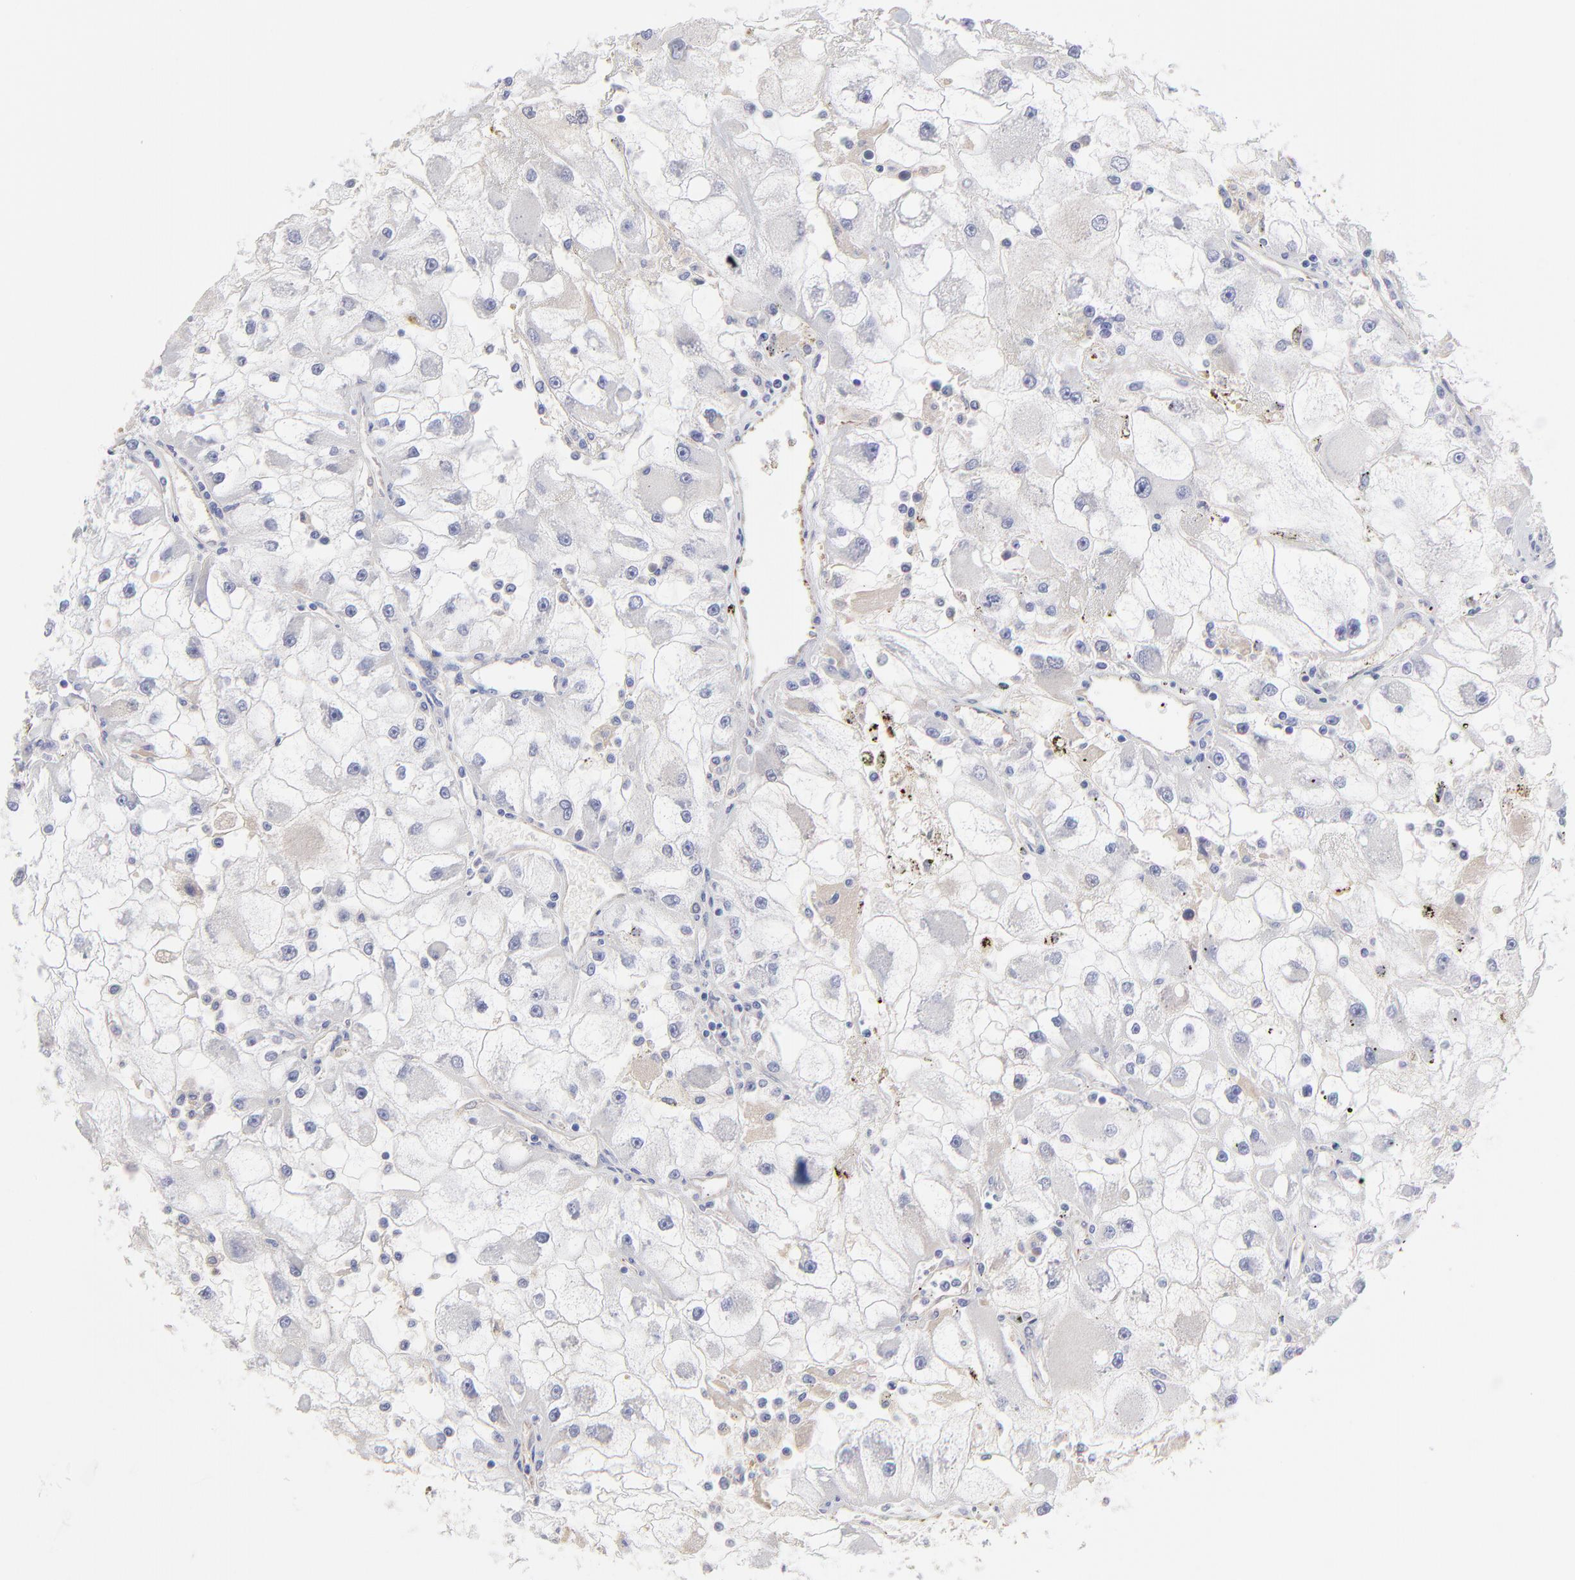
{"staining": {"intensity": "weak", "quantity": "<25%", "location": "cytoplasmic/membranous"}, "tissue": "renal cancer", "cell_type": "Tumor cells", "image_type": "cancer", "snomed": [{"axis": "morphology", "description": "Adenocarcinoma, NOS"}, {"axis": "topography", "description": "Kidney"}], "caption": "A high-resolution histopathology image shows immunohistochemistry staining of renal cancer (adenocarcinoma), which exhibits no significant positivity in tumor cells.", "gene": "COX8C", "patient": {"sex": "female", "age": 73}}